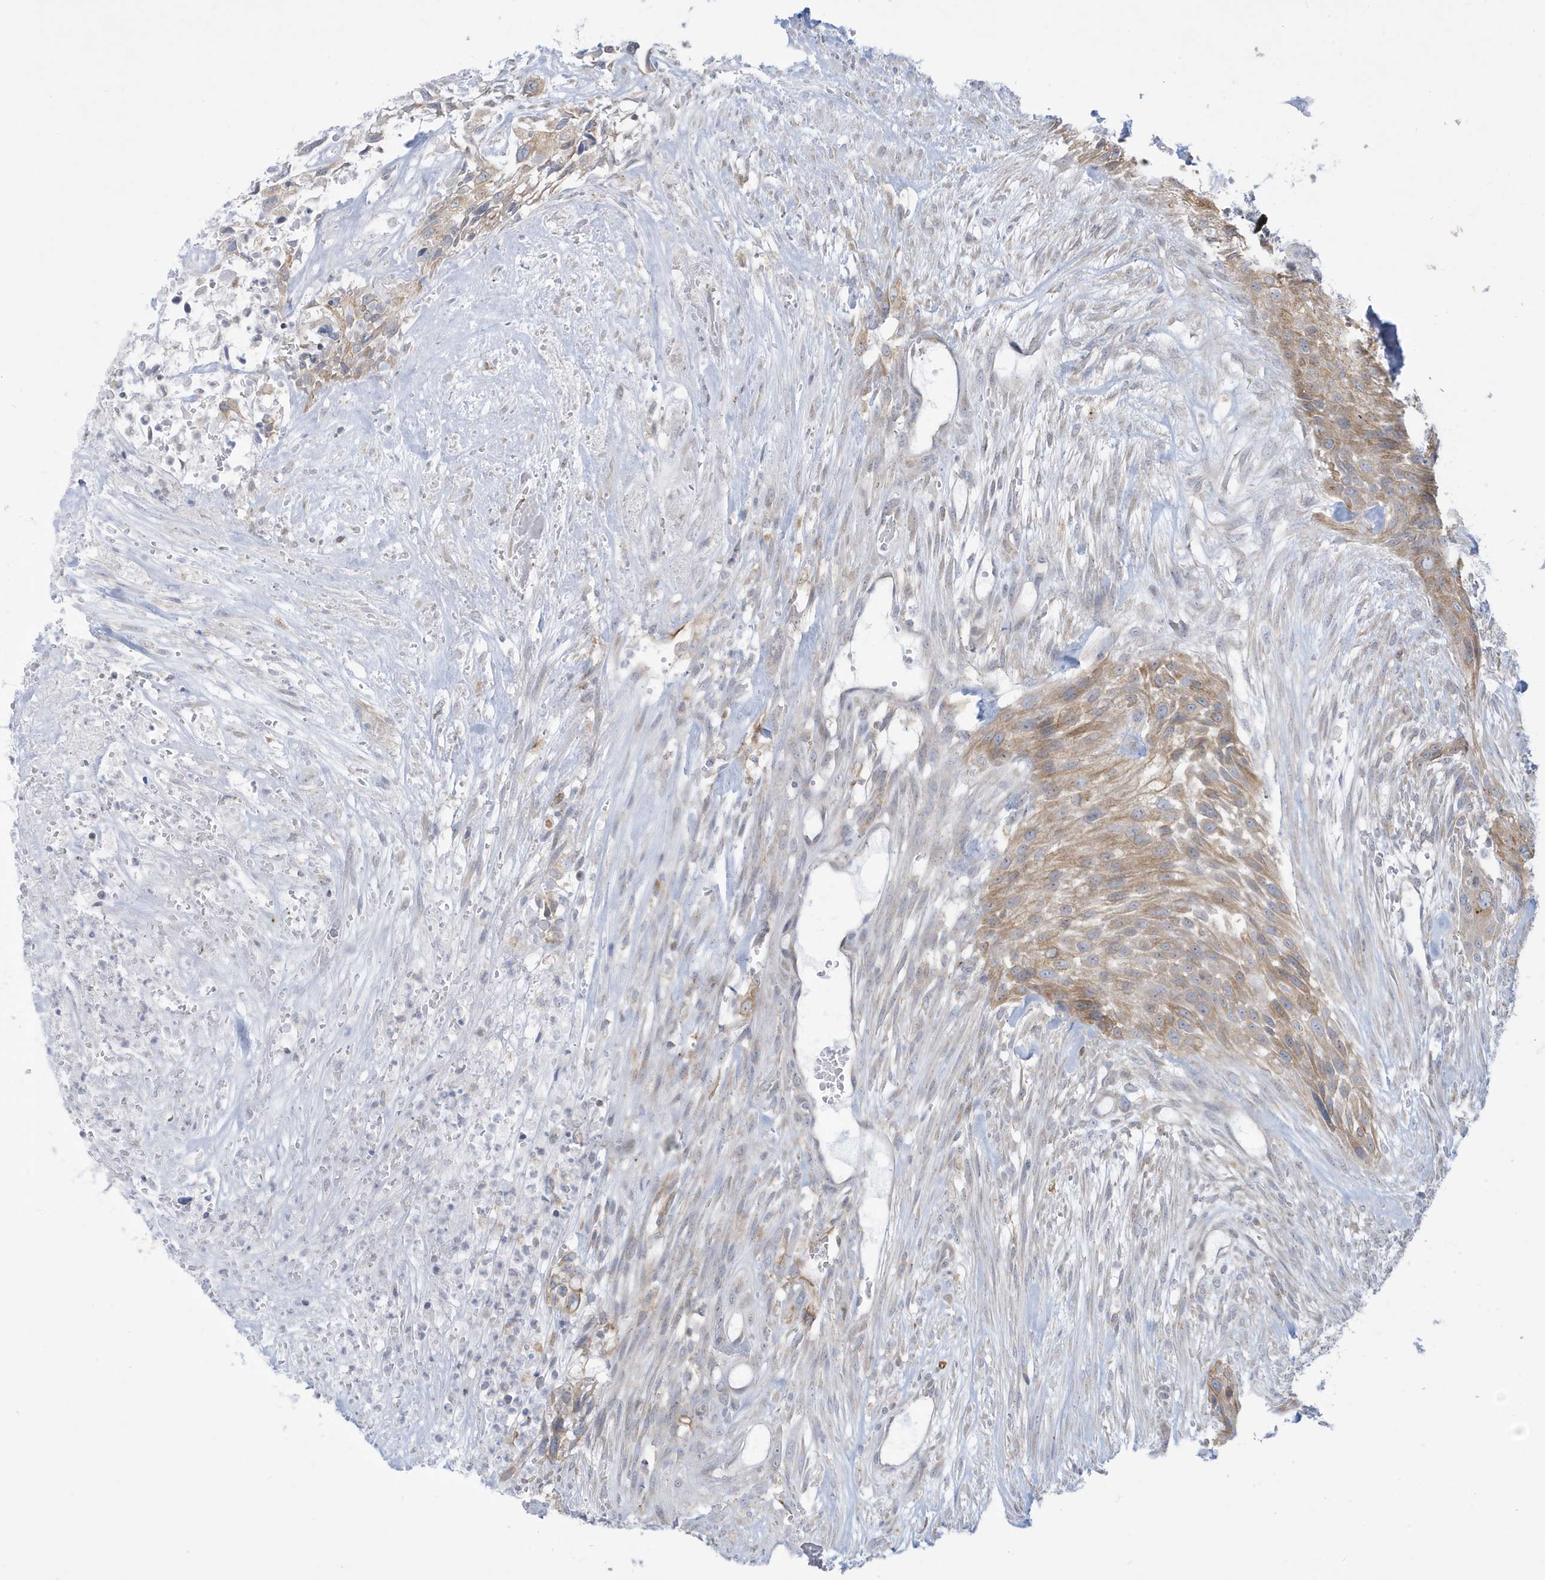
{"staining": {"intensity": "weak", "quantity": ">75%", "location": "cytoplasmic/membranous"}, "tissue": "urothelial cancer", "cell_type": "Tumor cells", "image_type": "cancer", "snomed": [{"axis": "morphology", "description": "Urothelial carcinoma, High grade"}, {"axis": "topography", "description": "Urinary bladder"}], "caption": "IHC photomicrograph of high-grade urothelial carcinoma stained for a protein (brown), which displays low levels of weak cytoplasmic/membranous expression in about >75% of tumor cells.", "gene": "SLAMF9", "patient": {"sex": "male", "age": 35}}